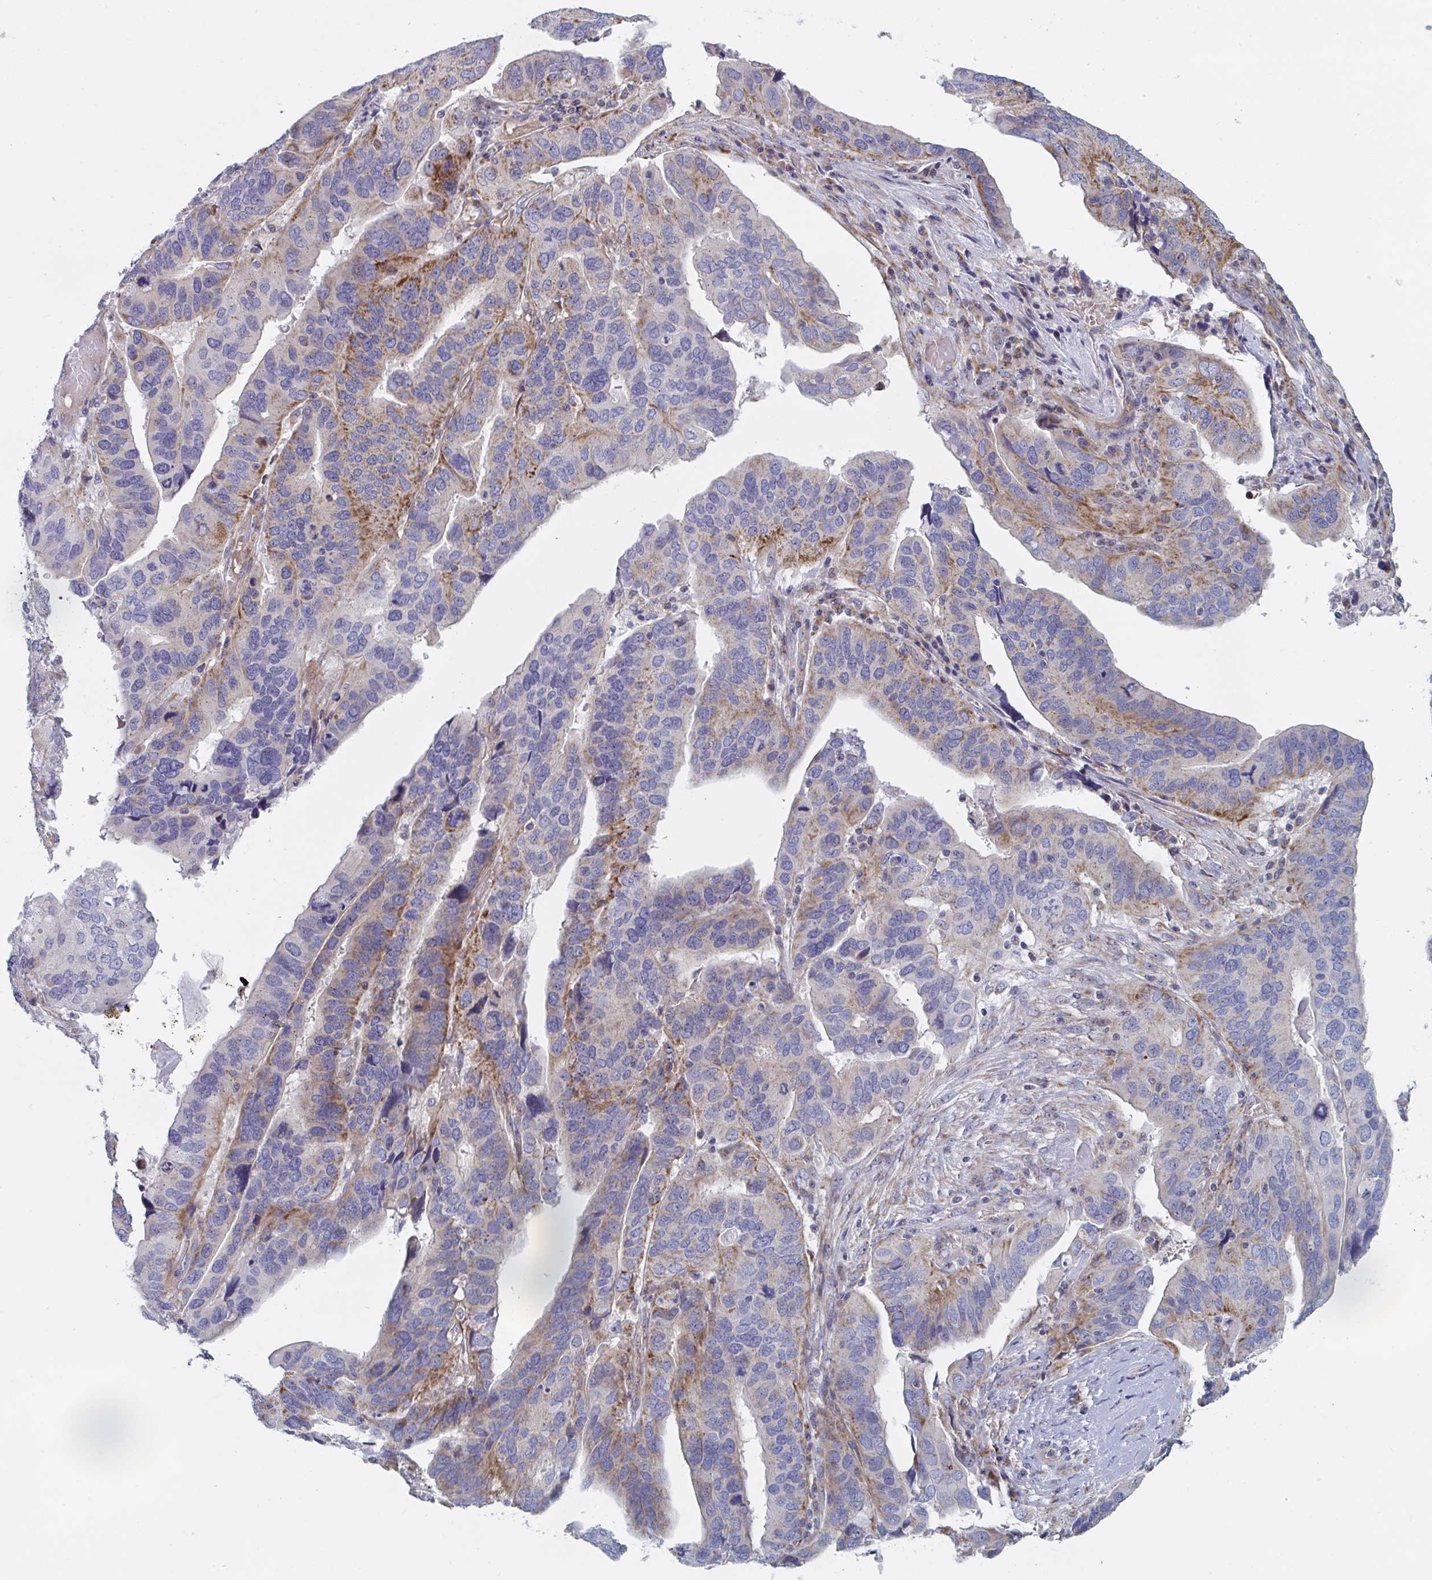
{"staining": {"intensity": "moderate", "quantity": "<25%", "location": "cytoplasmic/membranous"}, "tissue": "ovarian cancer", "cell_type": "Tumor cells", "image_type": "cancer", "snomed": [{"axis": "morphology", "description": "Cystadenocarcinoma, serous, NOS"}, {"axis": "topography", "description": "Ovary"}], "caption": "Immunohistochemistry (IHC) (DAB (3,3'-diaminobenzidine)) staining of human ovarian serous cystadenocarcinoma demonstrates moderate cytoplasmic/membranous protein positivity in about <25% of tumor cells.", "gene": "MRPL53", "patient": {"sex": "female", "age": 79}}